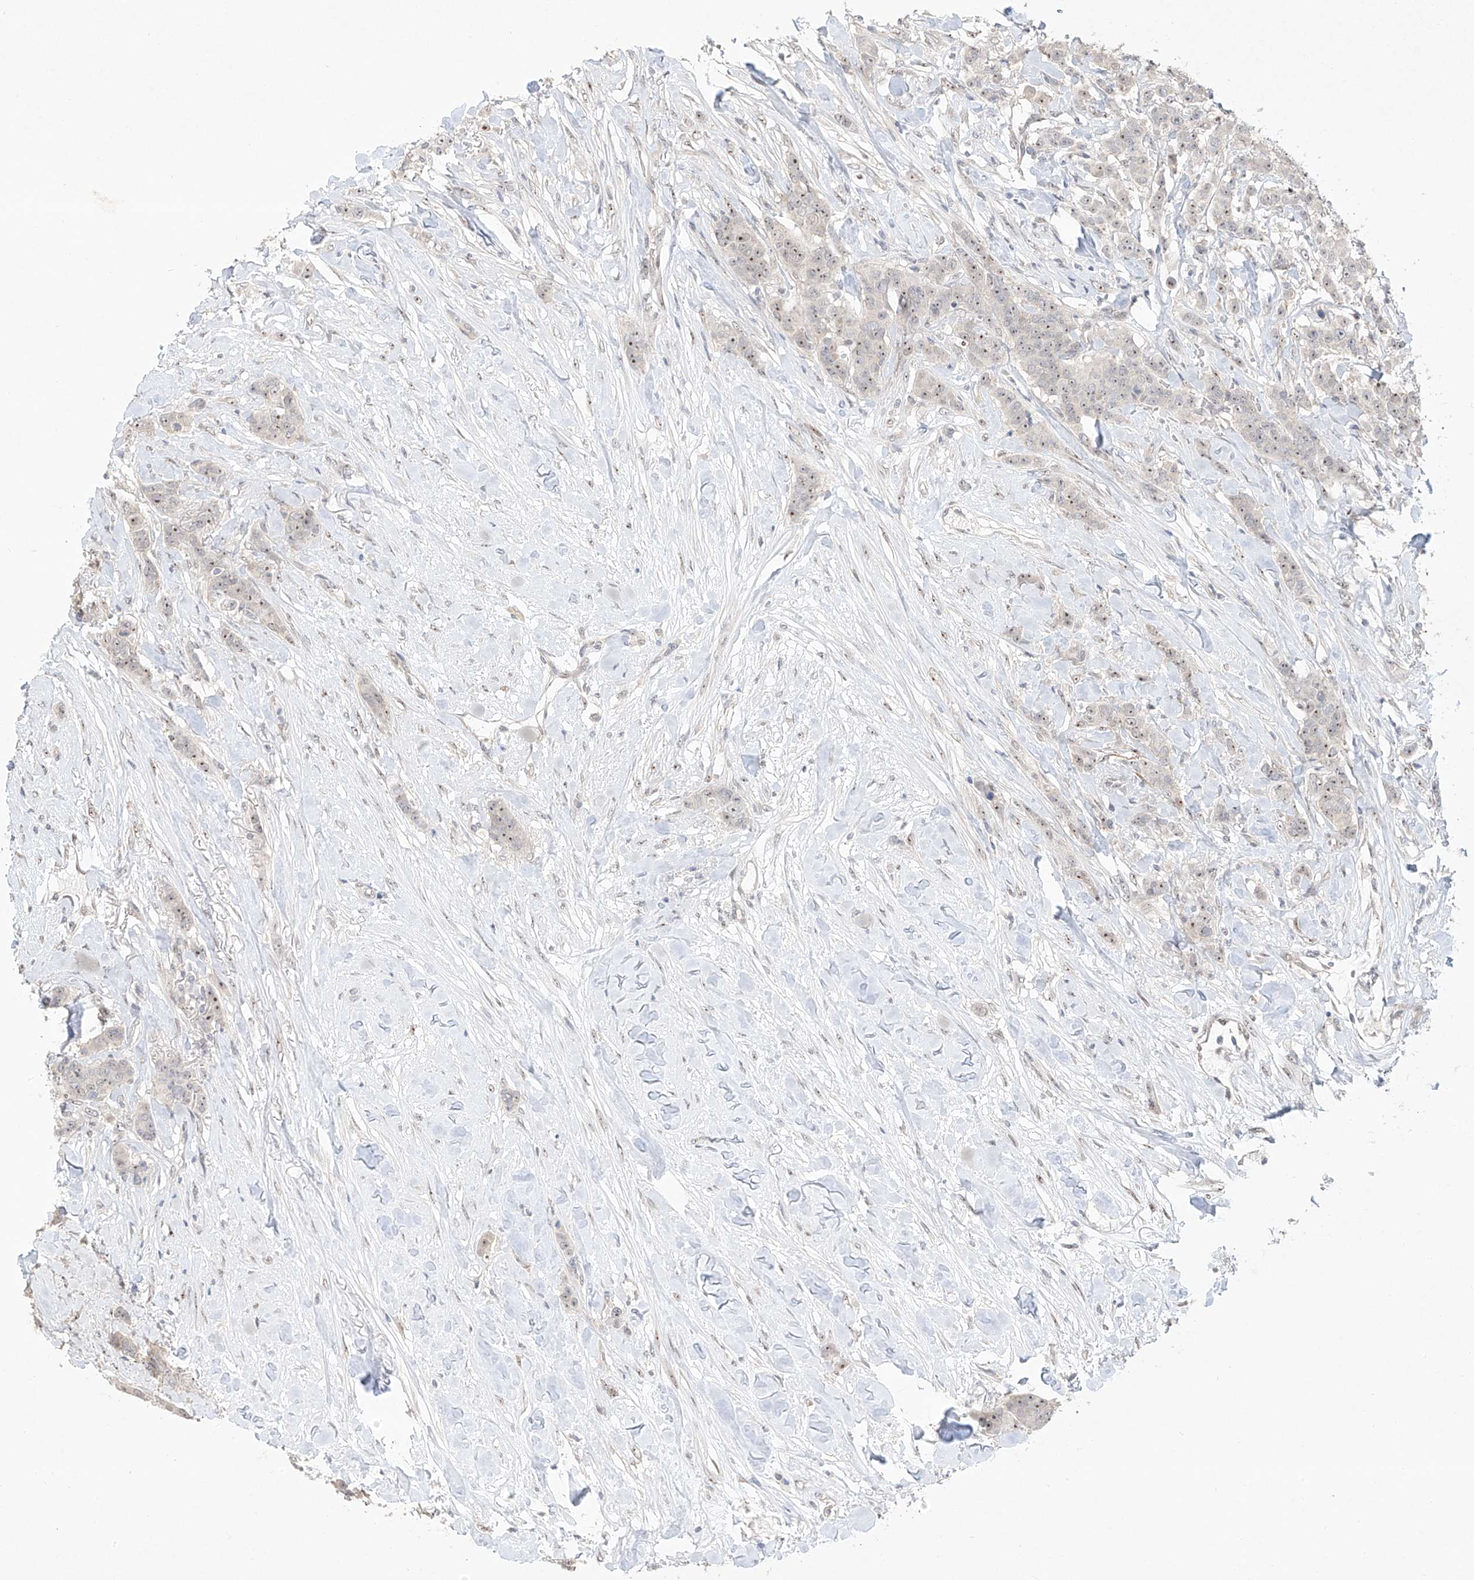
{"staining": {"intensity": "weak", "quantity": "25%-75%", "location": "nuclear"}, "tissue": "breast cancer", "cell_type": "Tumor cells", "image_type": "cancer", "snomed": [{"axis": "morphology", "description": "Duct carcinoma"}, {"axis": "topography", "description": "Breast"}], "caption": "DAB (3,3'-diaminobenzidine) immunohistochemical staining of human breast infiltrating ductal carcinoma displays weak nuclear protein positivity in approximately 25%-75% of tumor cells.", "gene": "TASP1", "patient": {"sex": "female", "age": 40}}